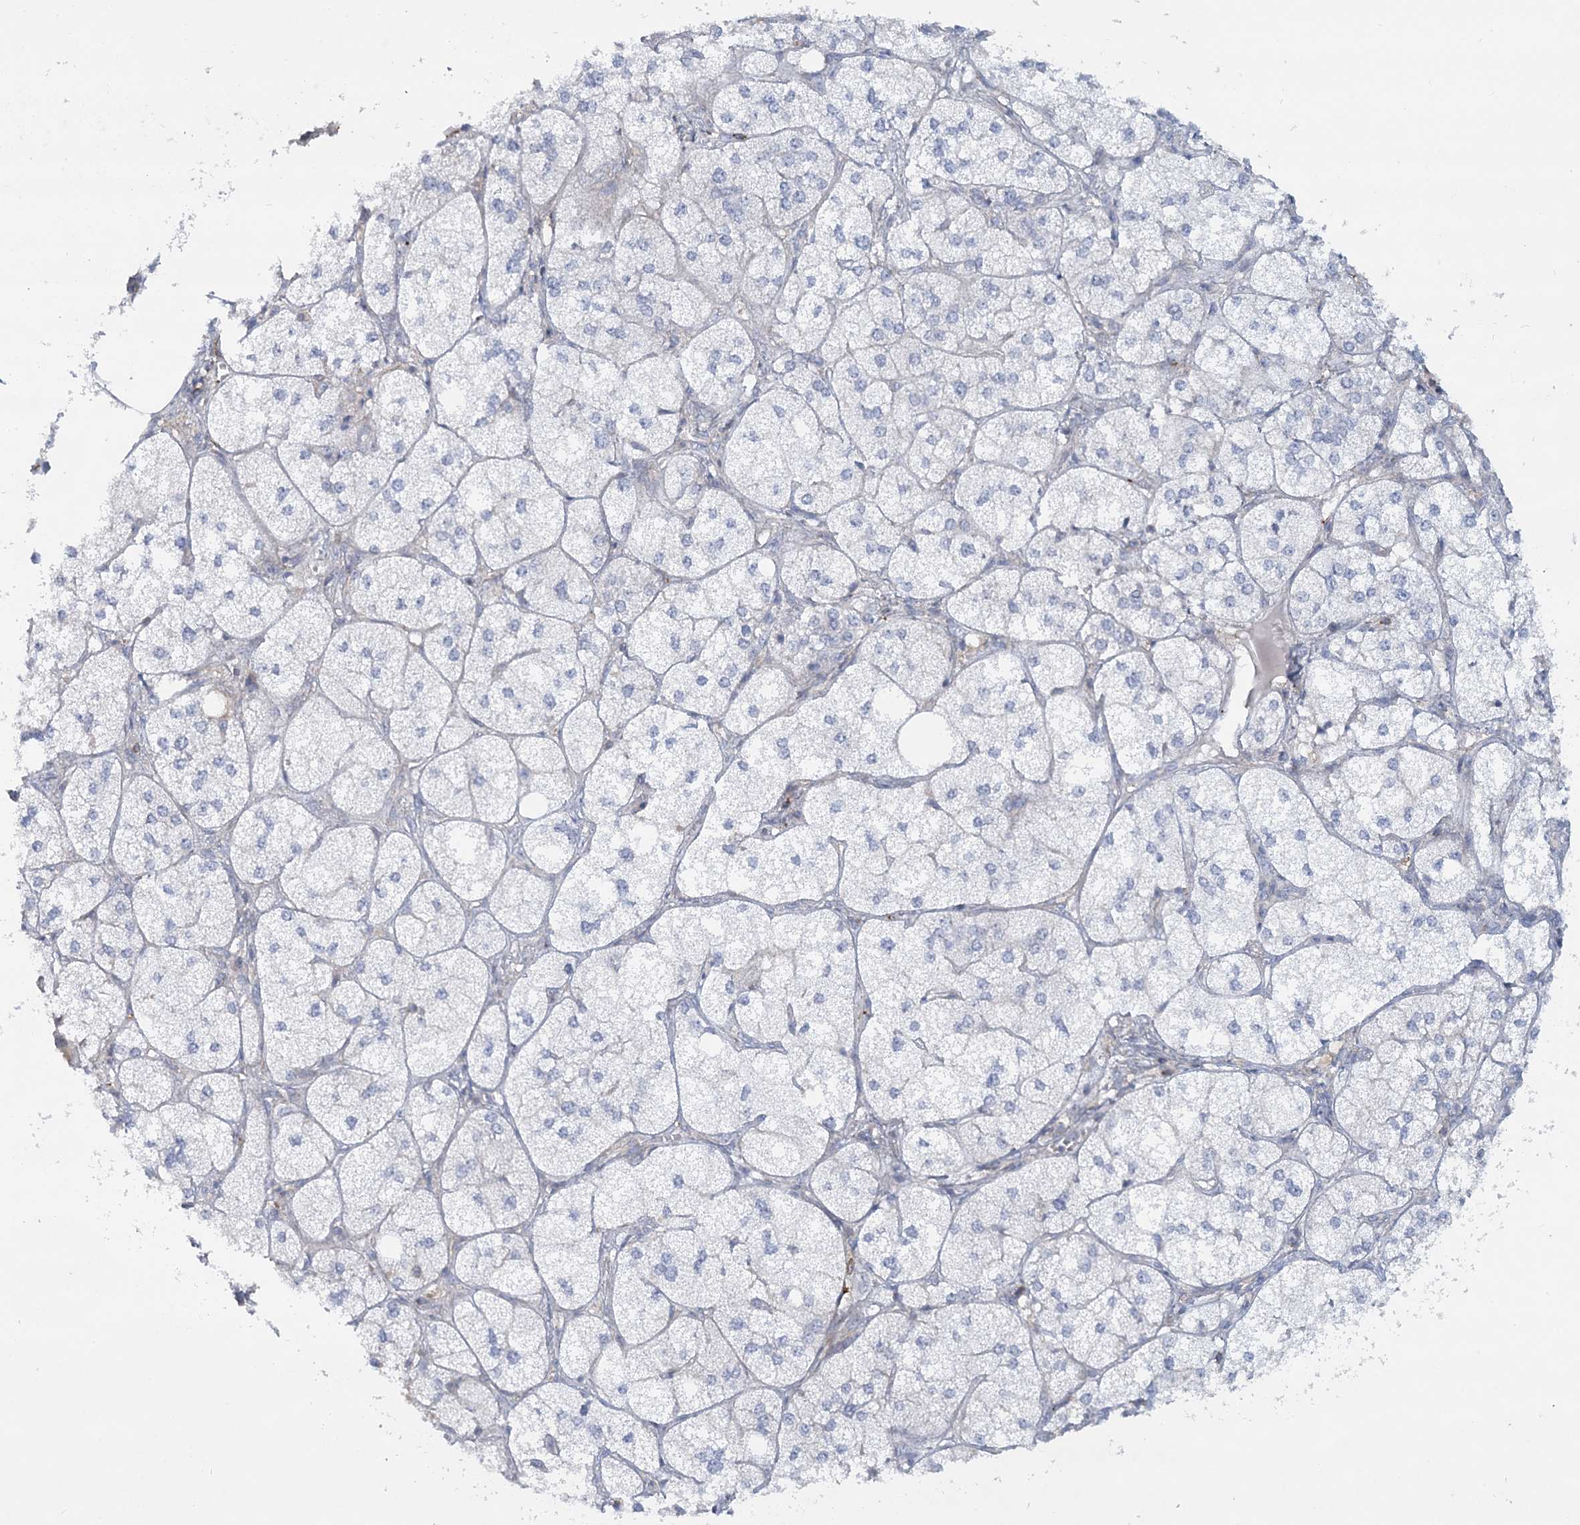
{"staining": {"intensity": "weak", "quantity": "<25%", "location": "cytoplasmic/membranous"}, "tissue": "adrenal gland", "cell_type": "Glandular cells", "image_type": "normal", "snomed": [{"axis": "morphology", "description": "Normal tissue, NOS"}, {"axis": "topography", "description": "Adrenal gland"}], "caption": "DAB immunohistochemical staining of unremarkable human adrenal gland reveals no significant positivity in glandular cells. (Stains: DAB immunohistochemistry (IHC) with hematoxylin counter stain, Microscopy: brightfield microscopy at high magnification).", "gene": "CUEDC2", "patient": {"sex": "female", "age": 61}}